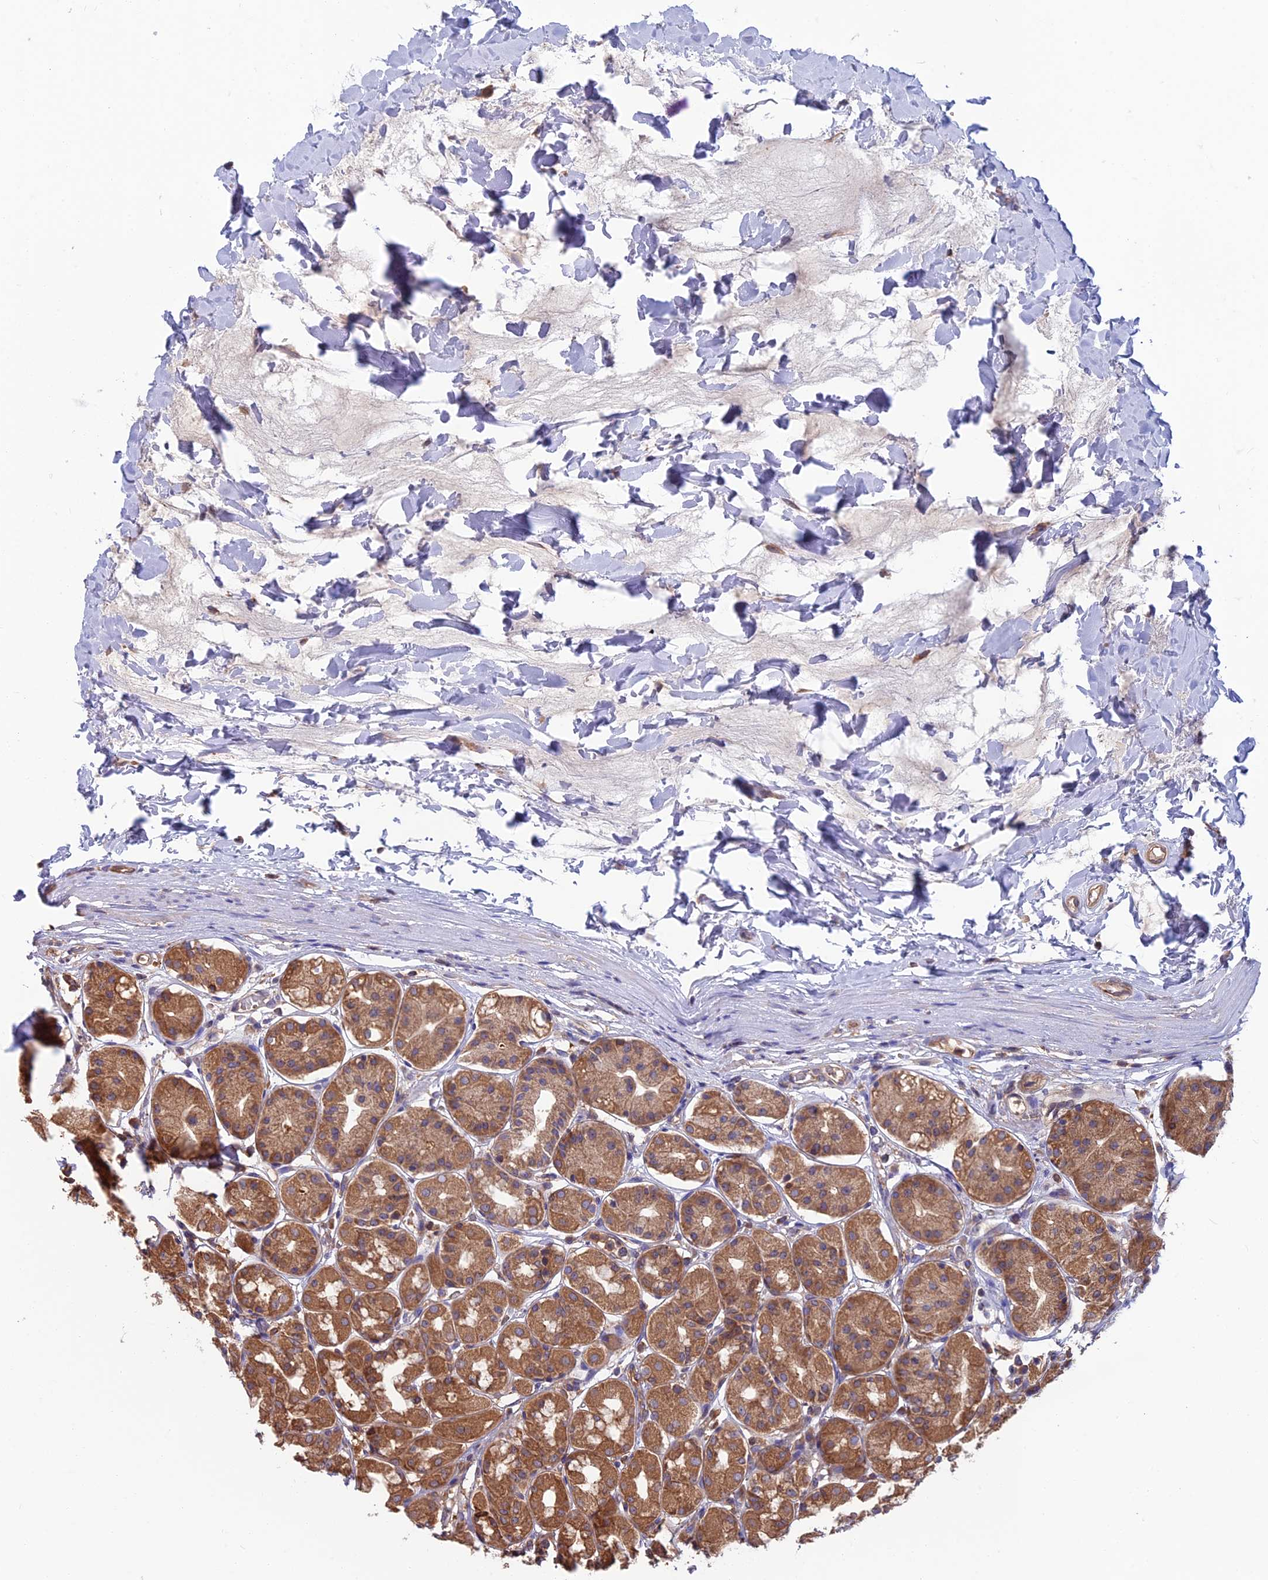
{"staining": {"intensity": "moderate", "quantity": ">75%", "location": "cytoplasmic/membranous"}, "tissue": "stomach", "cell_type": "Glandular cells", "image_type": "normal", "snomed": [{"axis": "morphology", "description": "Normal tissue, NOS"}, {"axis": "topography", "description": "Stomach"}, {"axis": "topography", "description": "Stomach, lower"}], "caption": "Moderate cytoplasmic/membranous staining is identified in approximately >75% of glandular cells in unremarkable stomach. Using DAB (brown) and hematoxylin (blue) stains, captured at high magnification using brightfield microscopy.", "gene": "WDR1", "patient": {"sex": "female", "age": 56}}